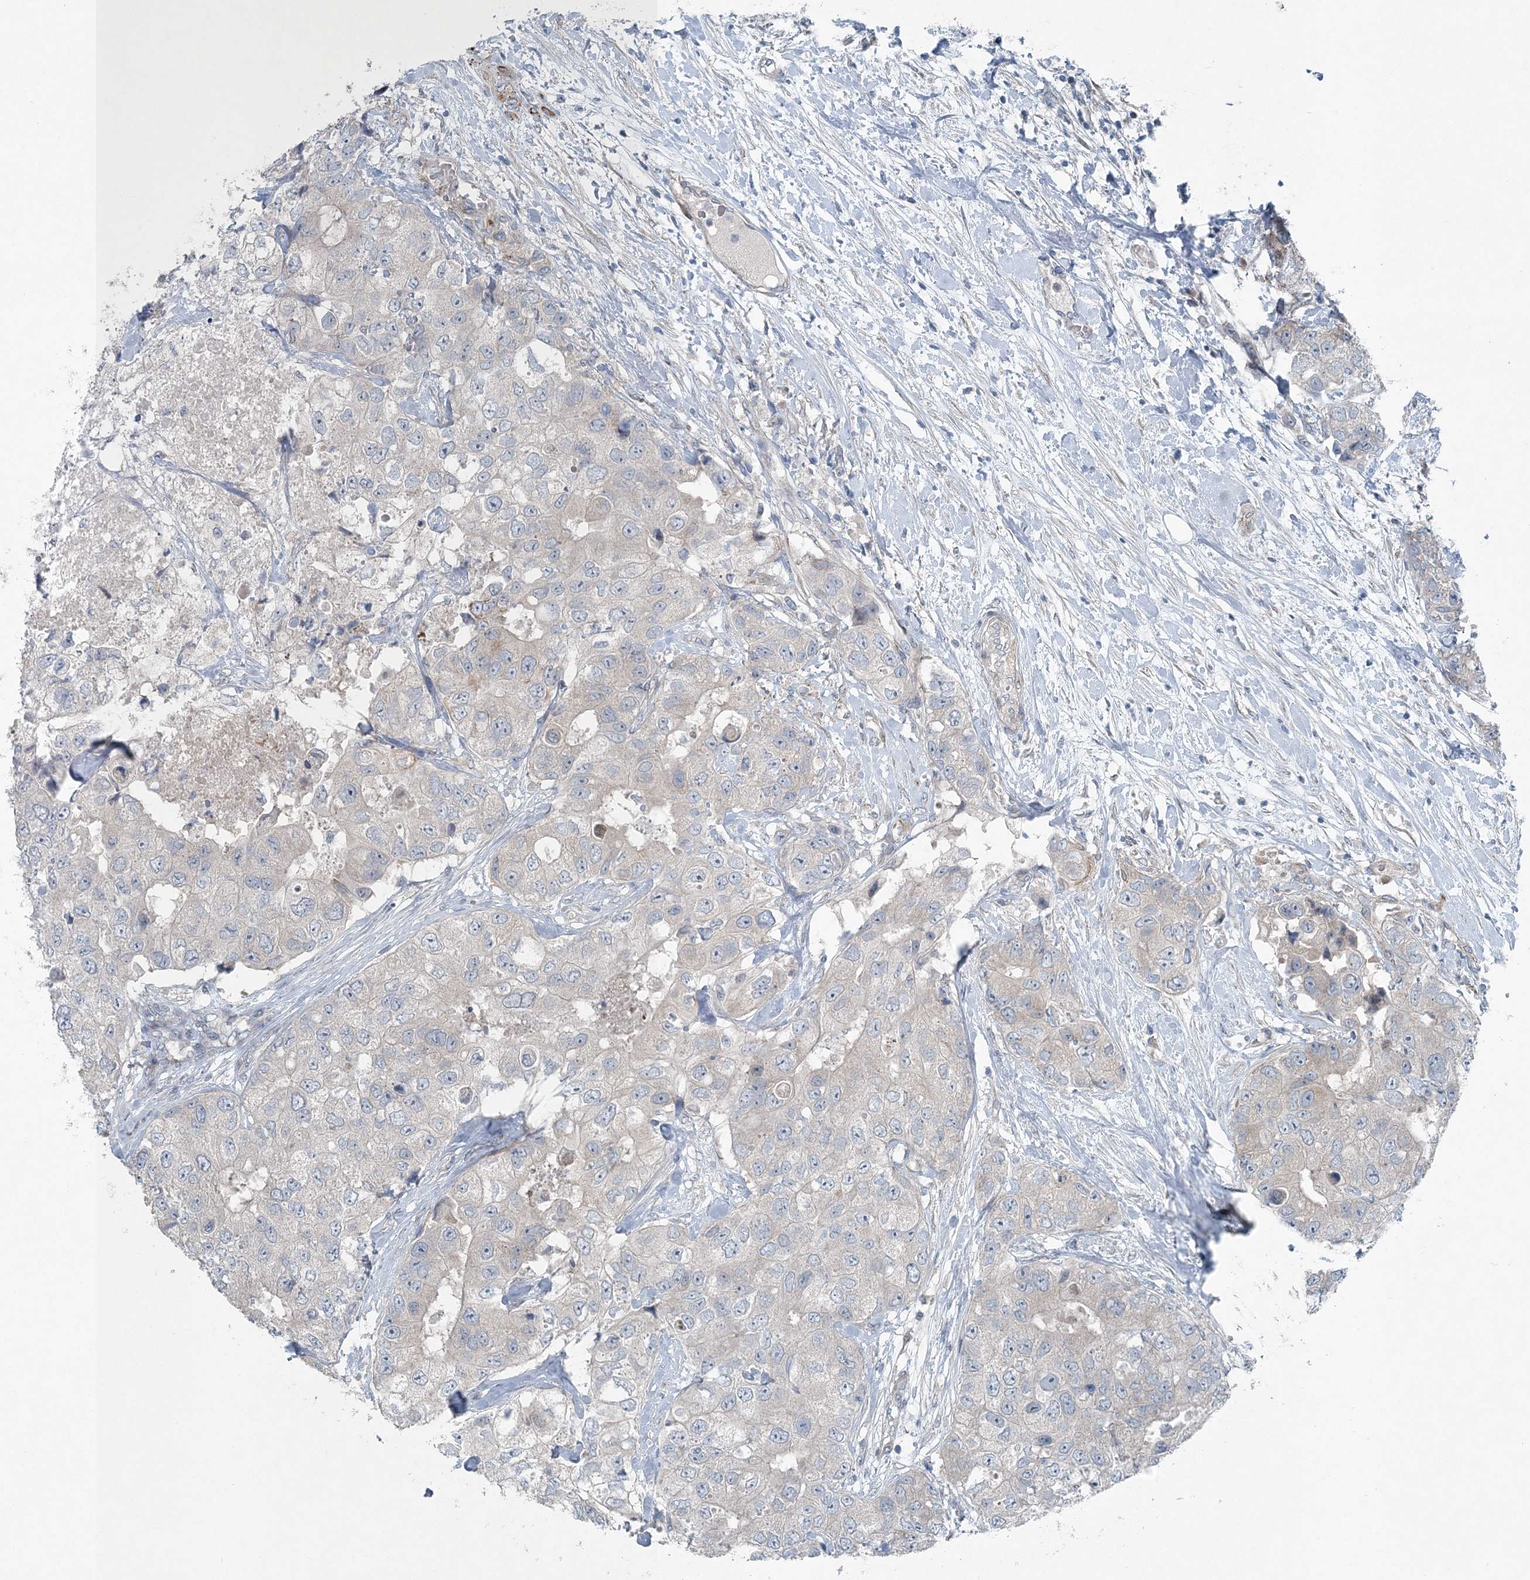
{"staining": {"intensity": "negative", "quantity": "none", "location": "none"}, "tissue": "breast cancer", "cell_type": "Tumor cells", "image_type": "cancer", "snomed": [{"axis": "morphology", "description": "Duct carcinoma"}, {"axis": "topography", "description": "Breast"}], "caption": "There is no significant staining in tumor cells of breast intraductal carcinoma.", "gene": "KIAA1586", "patient": {"sex": "female", "age": 62}}